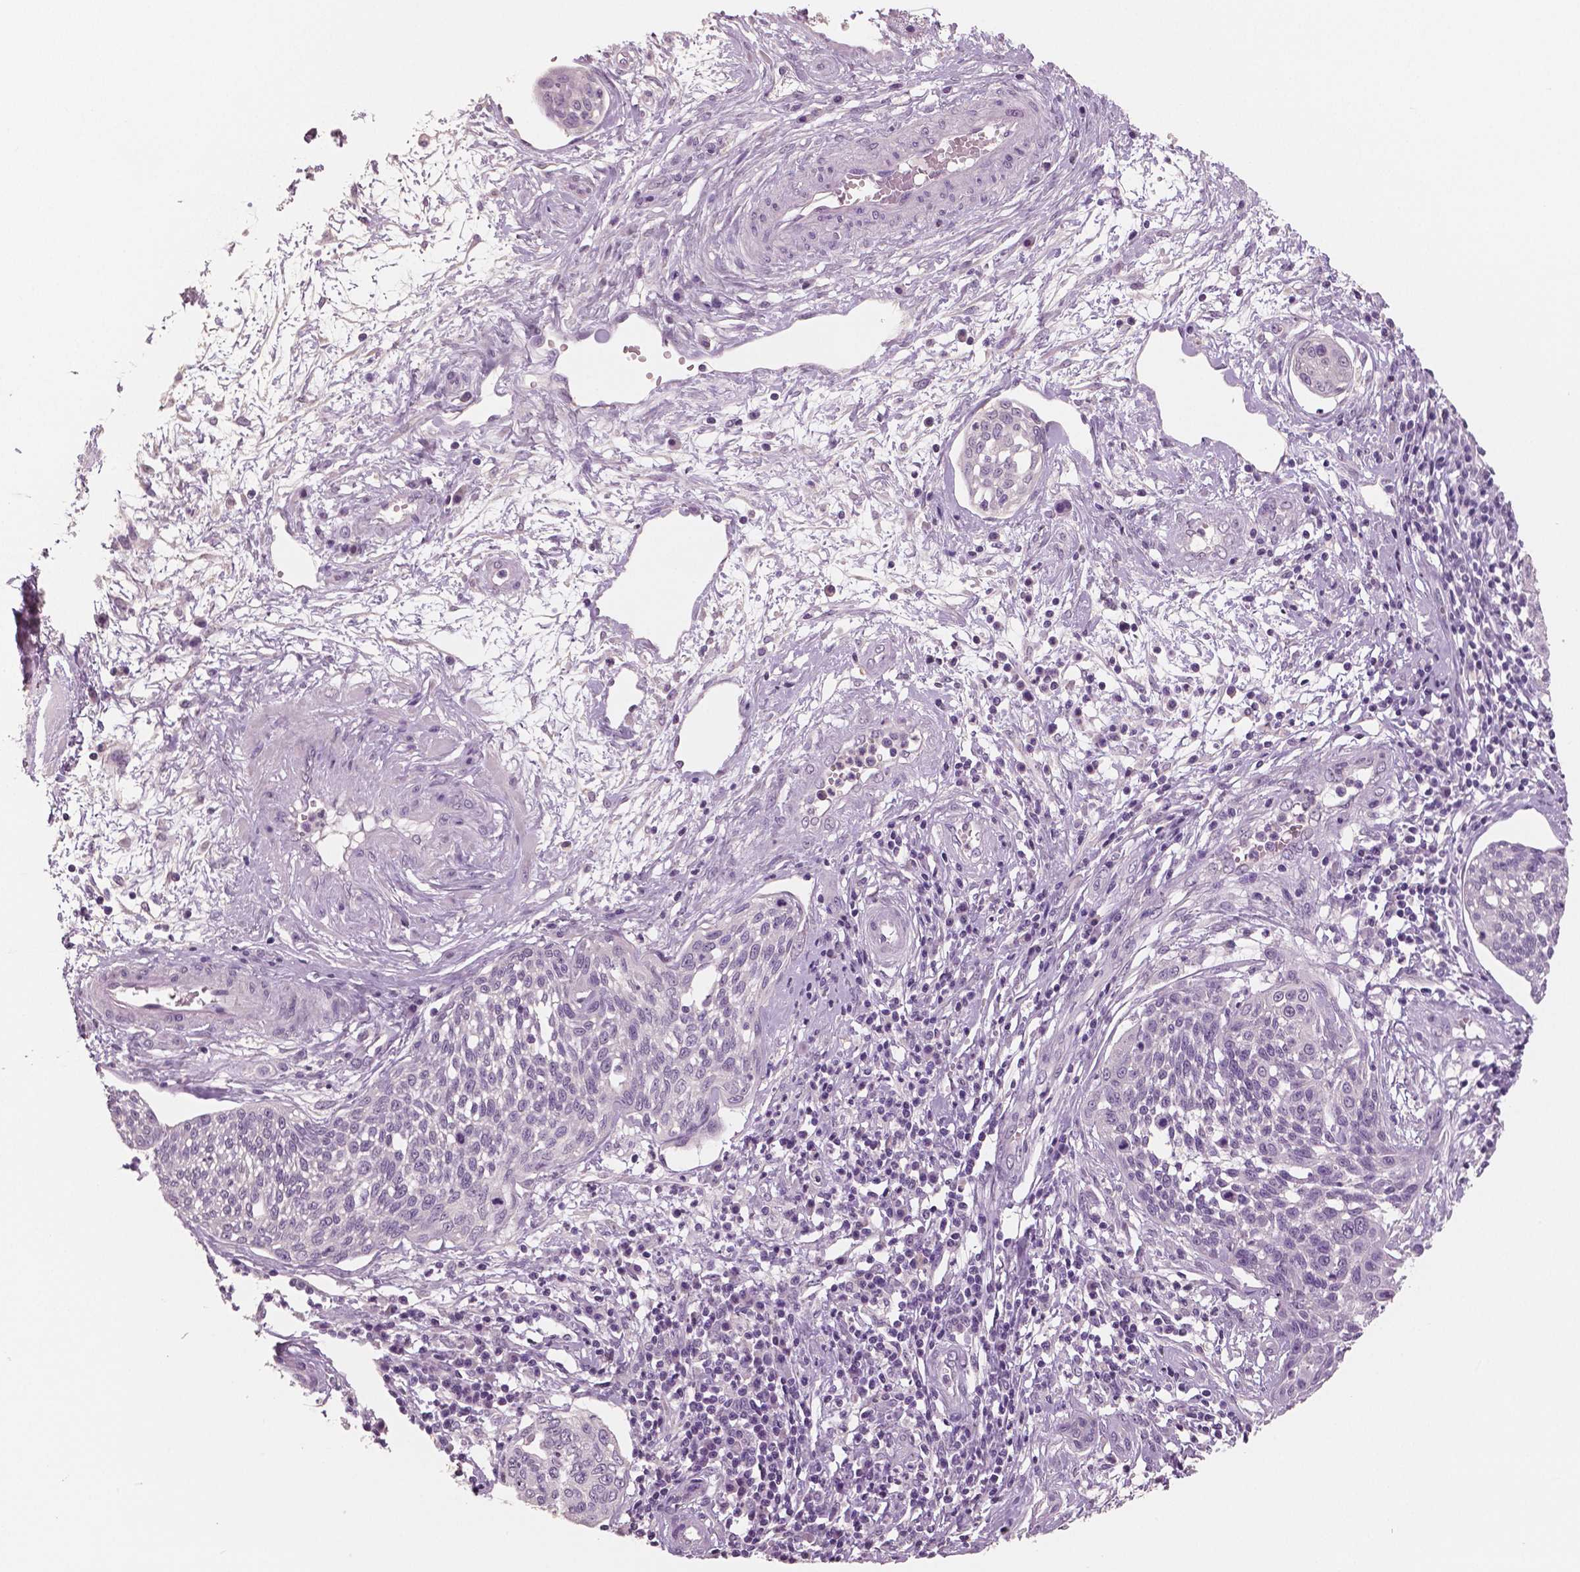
{"staining": {"intensity": "negative", "quantity": "none", "location": "none"}, "tissue": "cervical cancer", "cell_type": "Tumor cells", "image_type": "cancer", "snomed": [{"axis": "morphology", "description": "Squamous cell carcinoma, NOS"}, {"axis": "topography", "description": "Cervix"}], "caption": "Tumor cells are negative for protein expression in human cervical squamous cell carcinoma.", "gene": "NECAB2", "patient": {"sex": "female", "age": 34}}